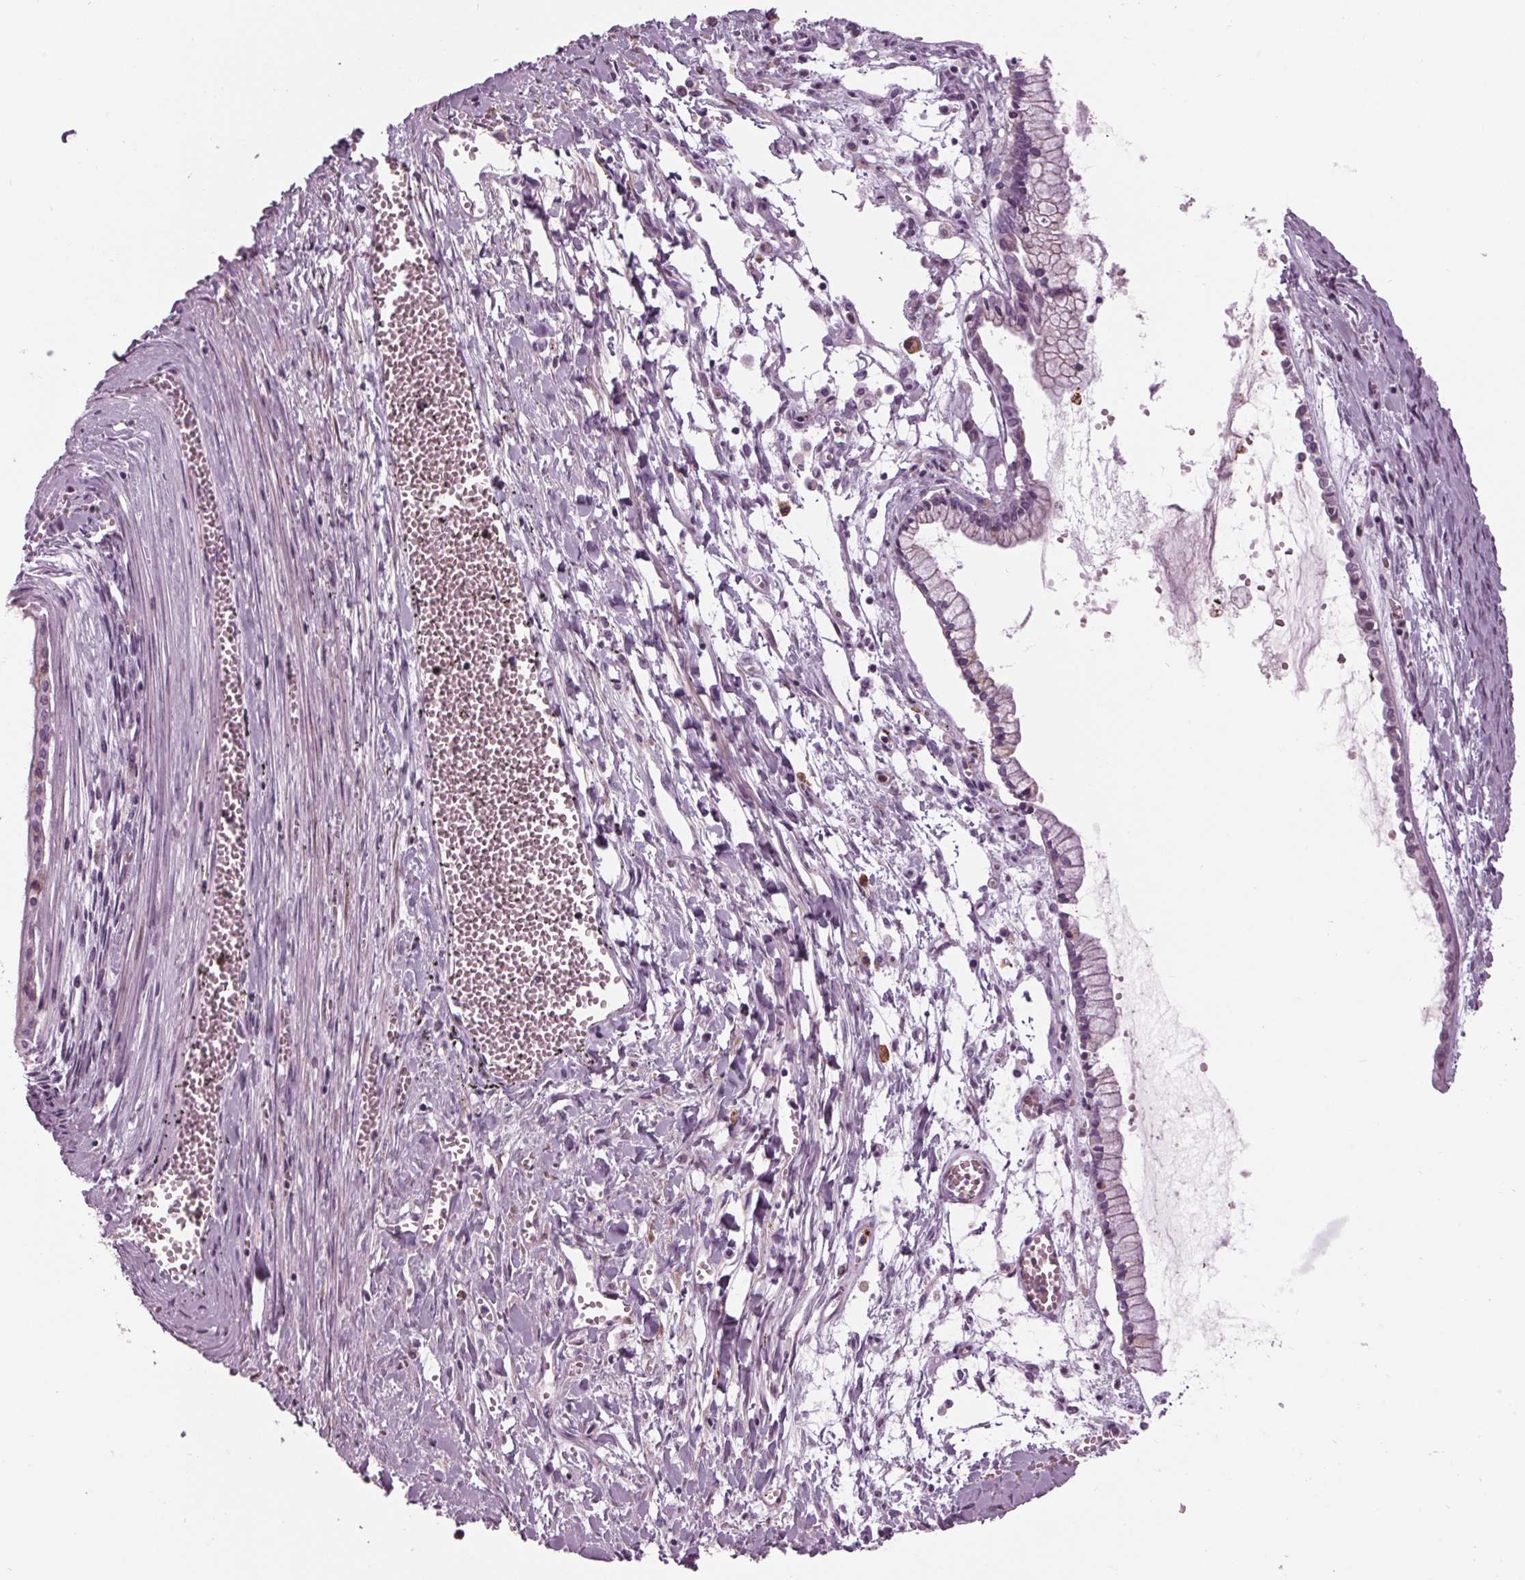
{"staining": {"intensity": "negative", "quantity": "none", "location": "none"}, "tissue": "ovarian cancer", "cell_type": "Tumor cells", "image_type": "cancer", "snomed": [{"axis": "morphology", "description": "Cystadenocarcinoma, mucinous, NOS"}, {"axis": "topography", "description": "Ovary"}], "caption": "An immunohistochemistry histopathology image of ovarian mucinous cystadenocarcinoma is shown. There is no staining in tumor cells of ovarian mucinous cystadenocarcinoma.", "gene": "CYP3A43", "patient": {"sex": "female", "age": 67}}